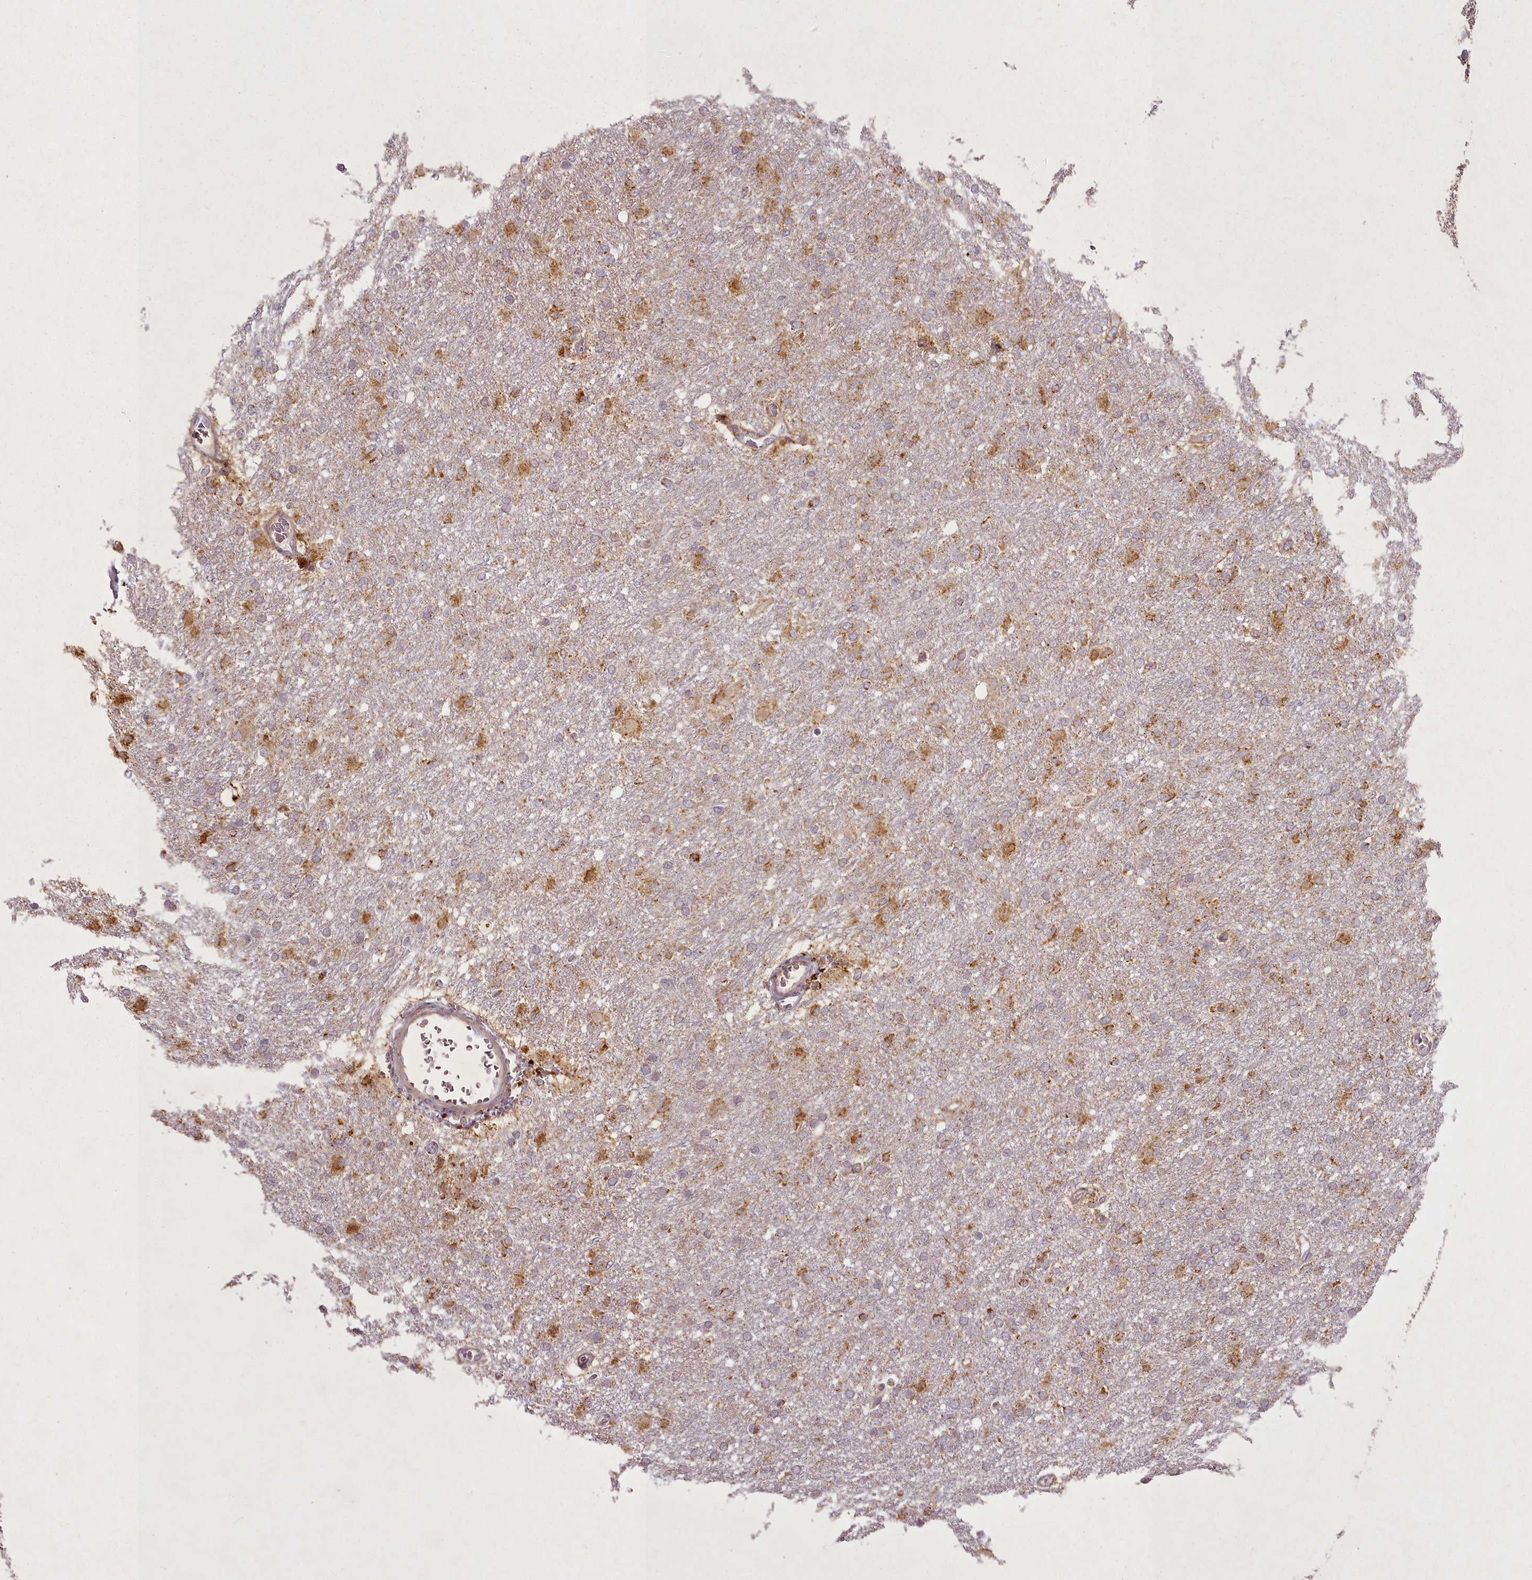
{"staining": {"intensity": "moderate", "quantity": ">75%", "location": "cytoplasmic/membranous"}, "tissue": "glioma", "cell_type": "Tumor cells", "image_type": "cancer", "snomed": [{"axis": "morphology", "description": "Glioma, malignant, High grade"}, {"axis": "topography", "description": "Cerebral cortex"}], "caption": "A brown stain shows moderate cytoplasmic/membranous expression of a protein in human malignant glioma (high-grade) tumor cells. The staining was performed using DAB (3,3'-diaminobenzidine) to visualize the protein expression in brown, while the nuclei were stained in blue with hematoxylin (Magnification: 20x).", "gene": "CHCHD2", "patient": {"sex": "female", "age": 36}}